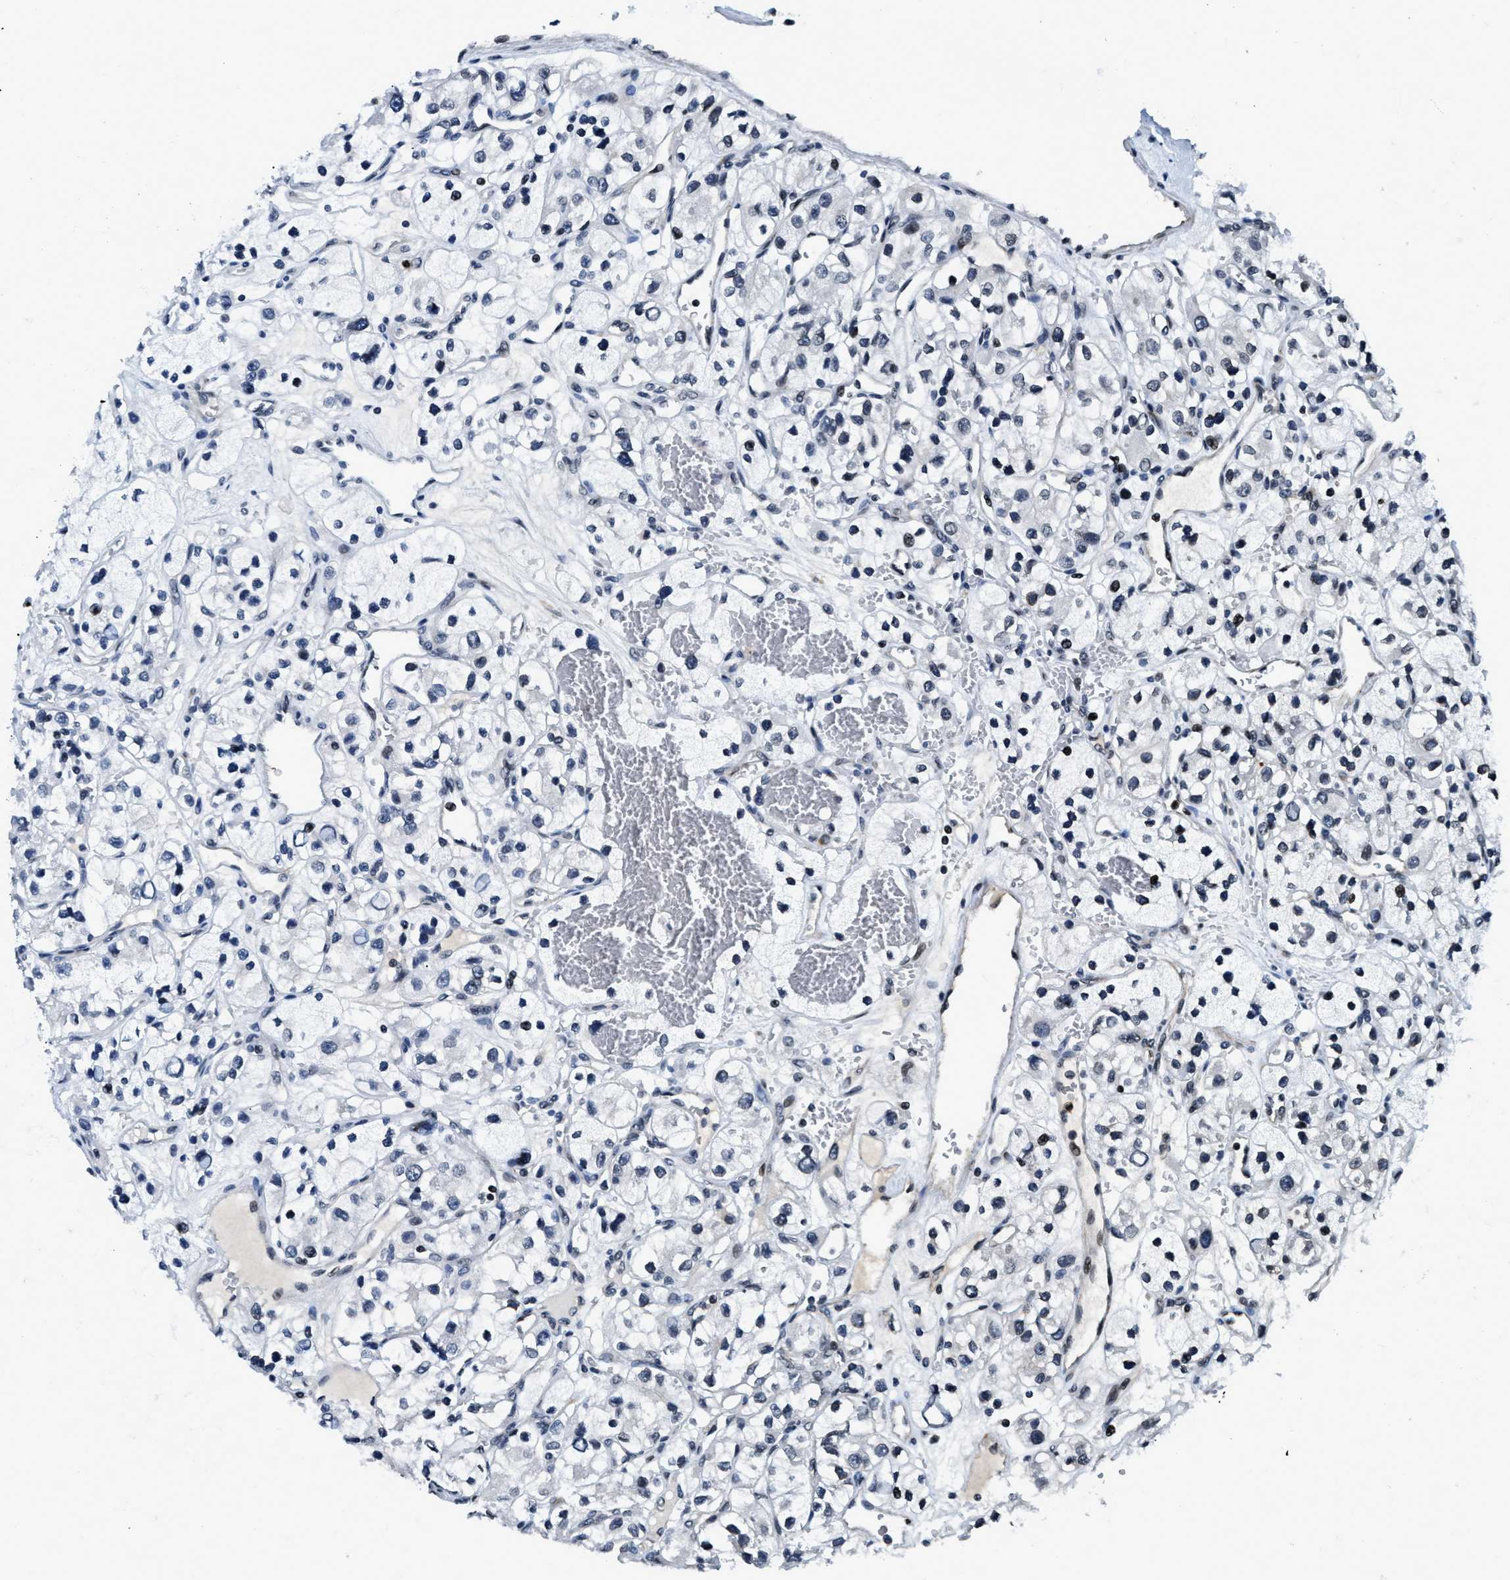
{"staining": {"intensity": "moderate", "quantity": ">75%", "location": "nuclear"}, "tissue": "renal cancer", "cell_type": "Tumor cells", "image_type": "cancer", "snomed": [{"axis": "morphology", "description": "Adenocarcinoma, NOS"}, {"axis": "topography", "description": "Kidney"}], "caption": "Approximately >75% of tumor cells in human renal cancer exhibit moderate nuclear protein positivity as visualized by brown immunohistochemical staining.", "gene": "ZC3HC1", "patient": {"sex": "female", "age": 57}}